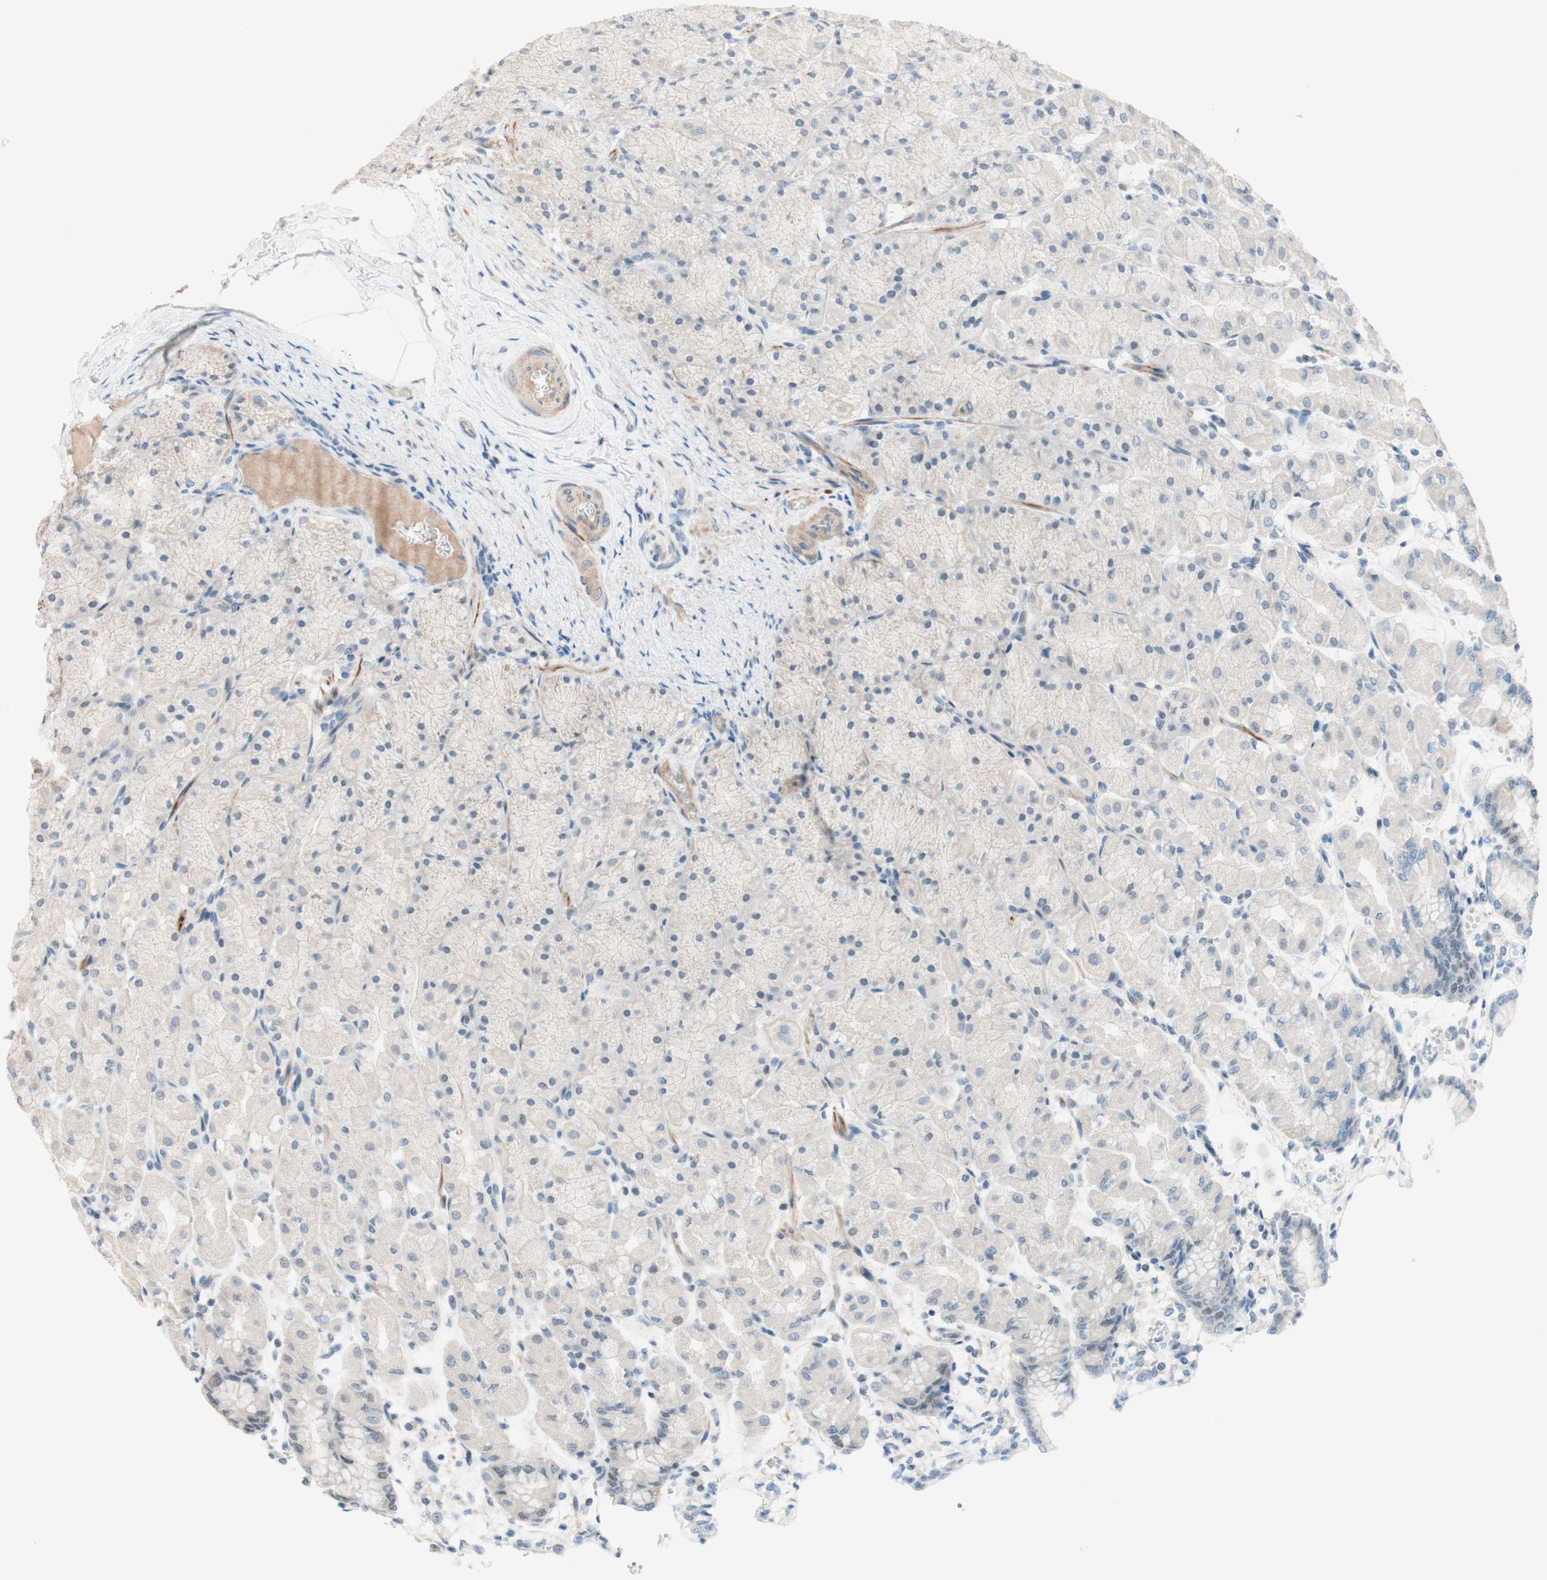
{"staining": {"intensity": "moderate", "quantity": "<25%", "location": "cytoplasmic/membranous,nuclear"}, "tissue": "stomach", "cell_type": "Glandular cells", "image_type": "normal", "snomed": [{"axis": "morphology", "description": "Normal tissue, NOS"}, {"axis": "topography", "description": "Stomach, upper"}], "caption": "The immunohistochemical stain highlights moderate cytoplasmic/membranous,nuclear staining in glandular cells of unremarkable stomach. Using DAB (3,3'-diaminobenzidine) (brown) and hematoxylin (blue) stains, captured at high magnification using brightfield microscopy.", "gene": "JPH1", "patient": {"sex": "female", "age": 56}}